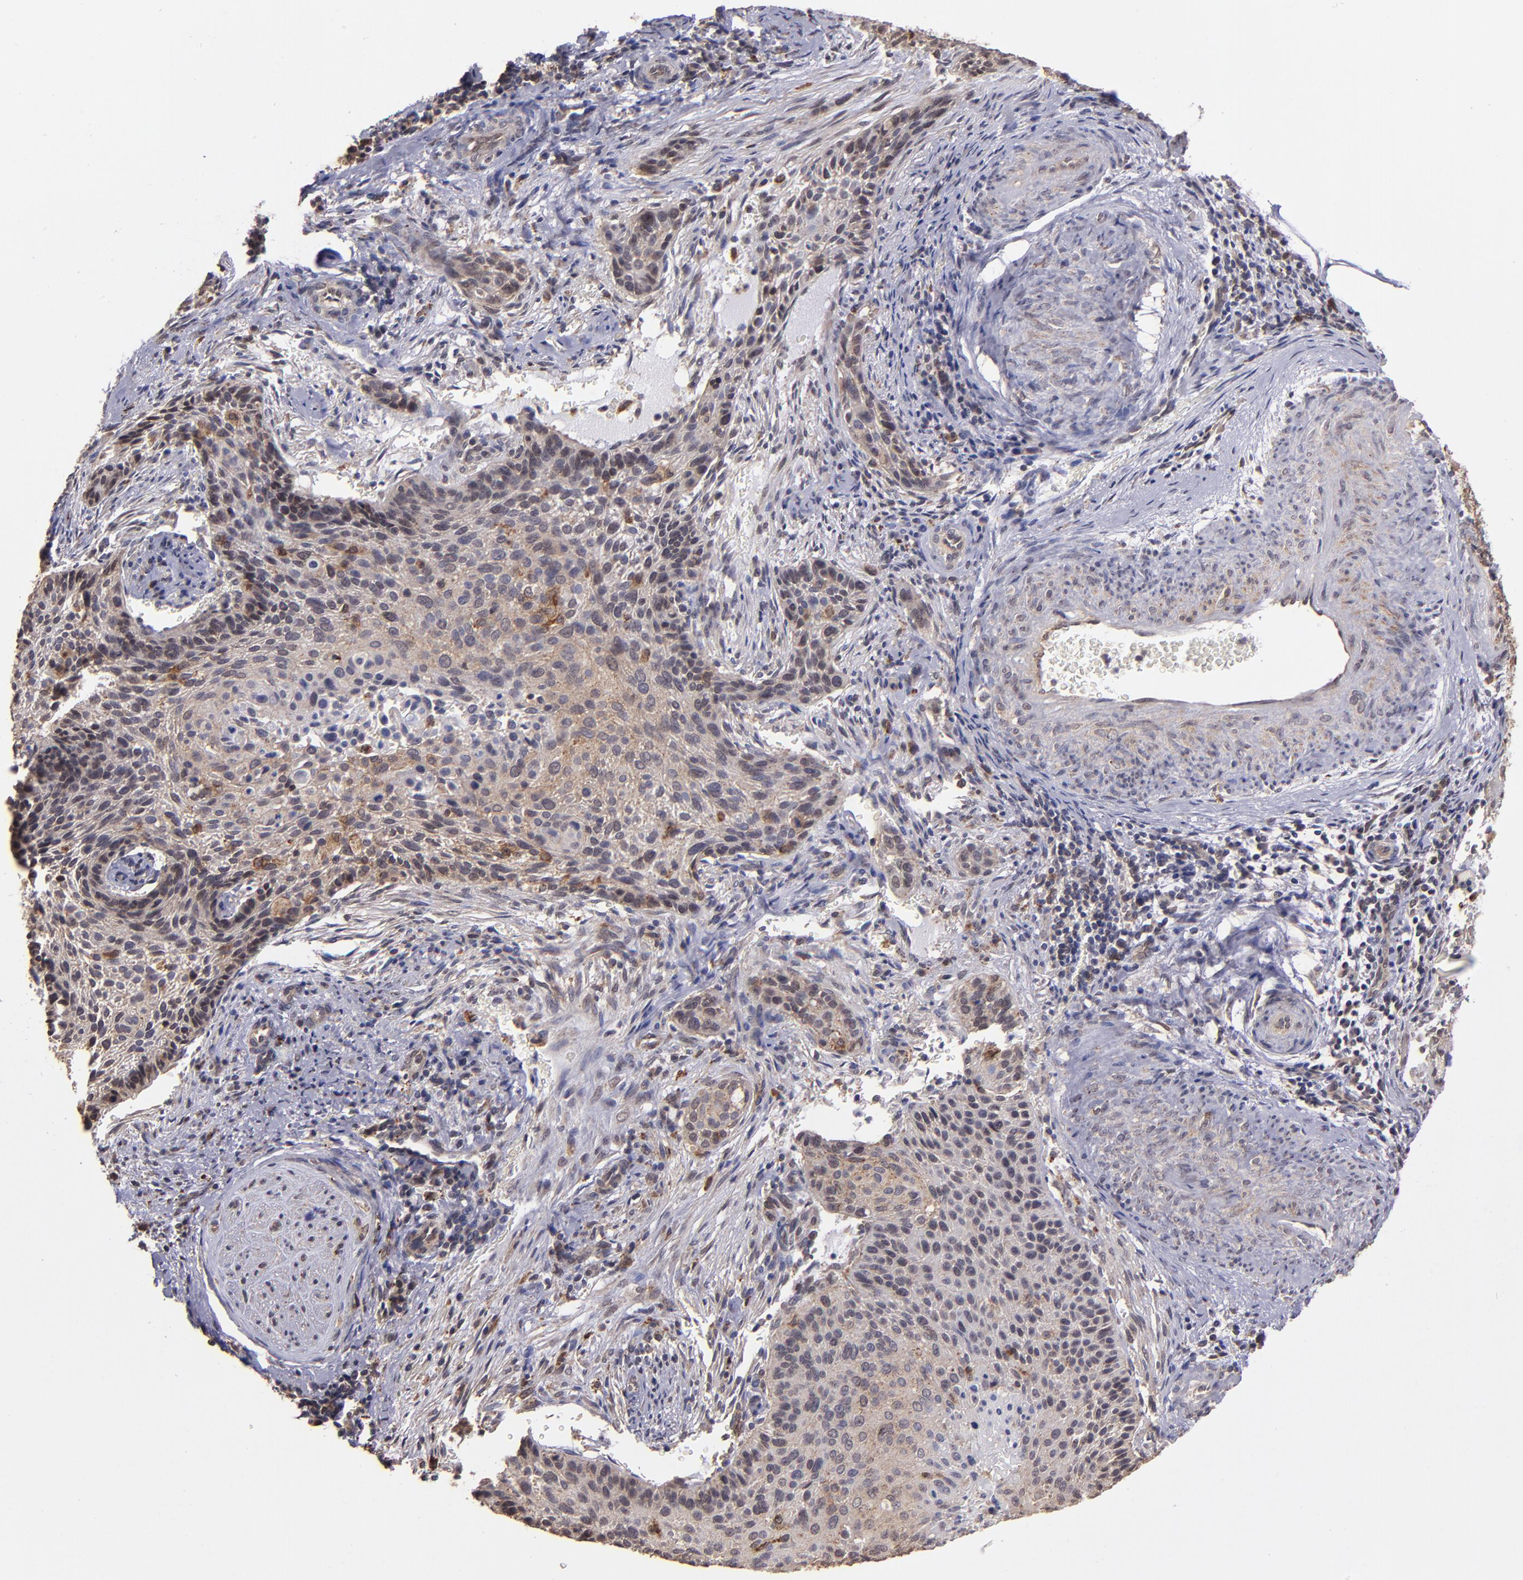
{"staining": {"intensity": "moderate", "quantity": ">75%", "location": "cytoplasmic/membranous,nuclear"}, "tissue": "cervical cancer", "cell_type": "Tumor cells", "image_type": "cancer", "snomed": [{"axis": "morphology", "description": "Squamous cell carcinoma, NOS"}, {"axis": "topography", "description": "Cervix"}], "caption": "Cervical cancer (squamous cell carcinoma) was stained to show a protein in brown. There is medium levels of moderate cytoplasmic/membranous and nuclear expression in about >75% of tumor cells.", "gene": "SIPA1L1", "patient": {"sex": "female", "age": 33}}